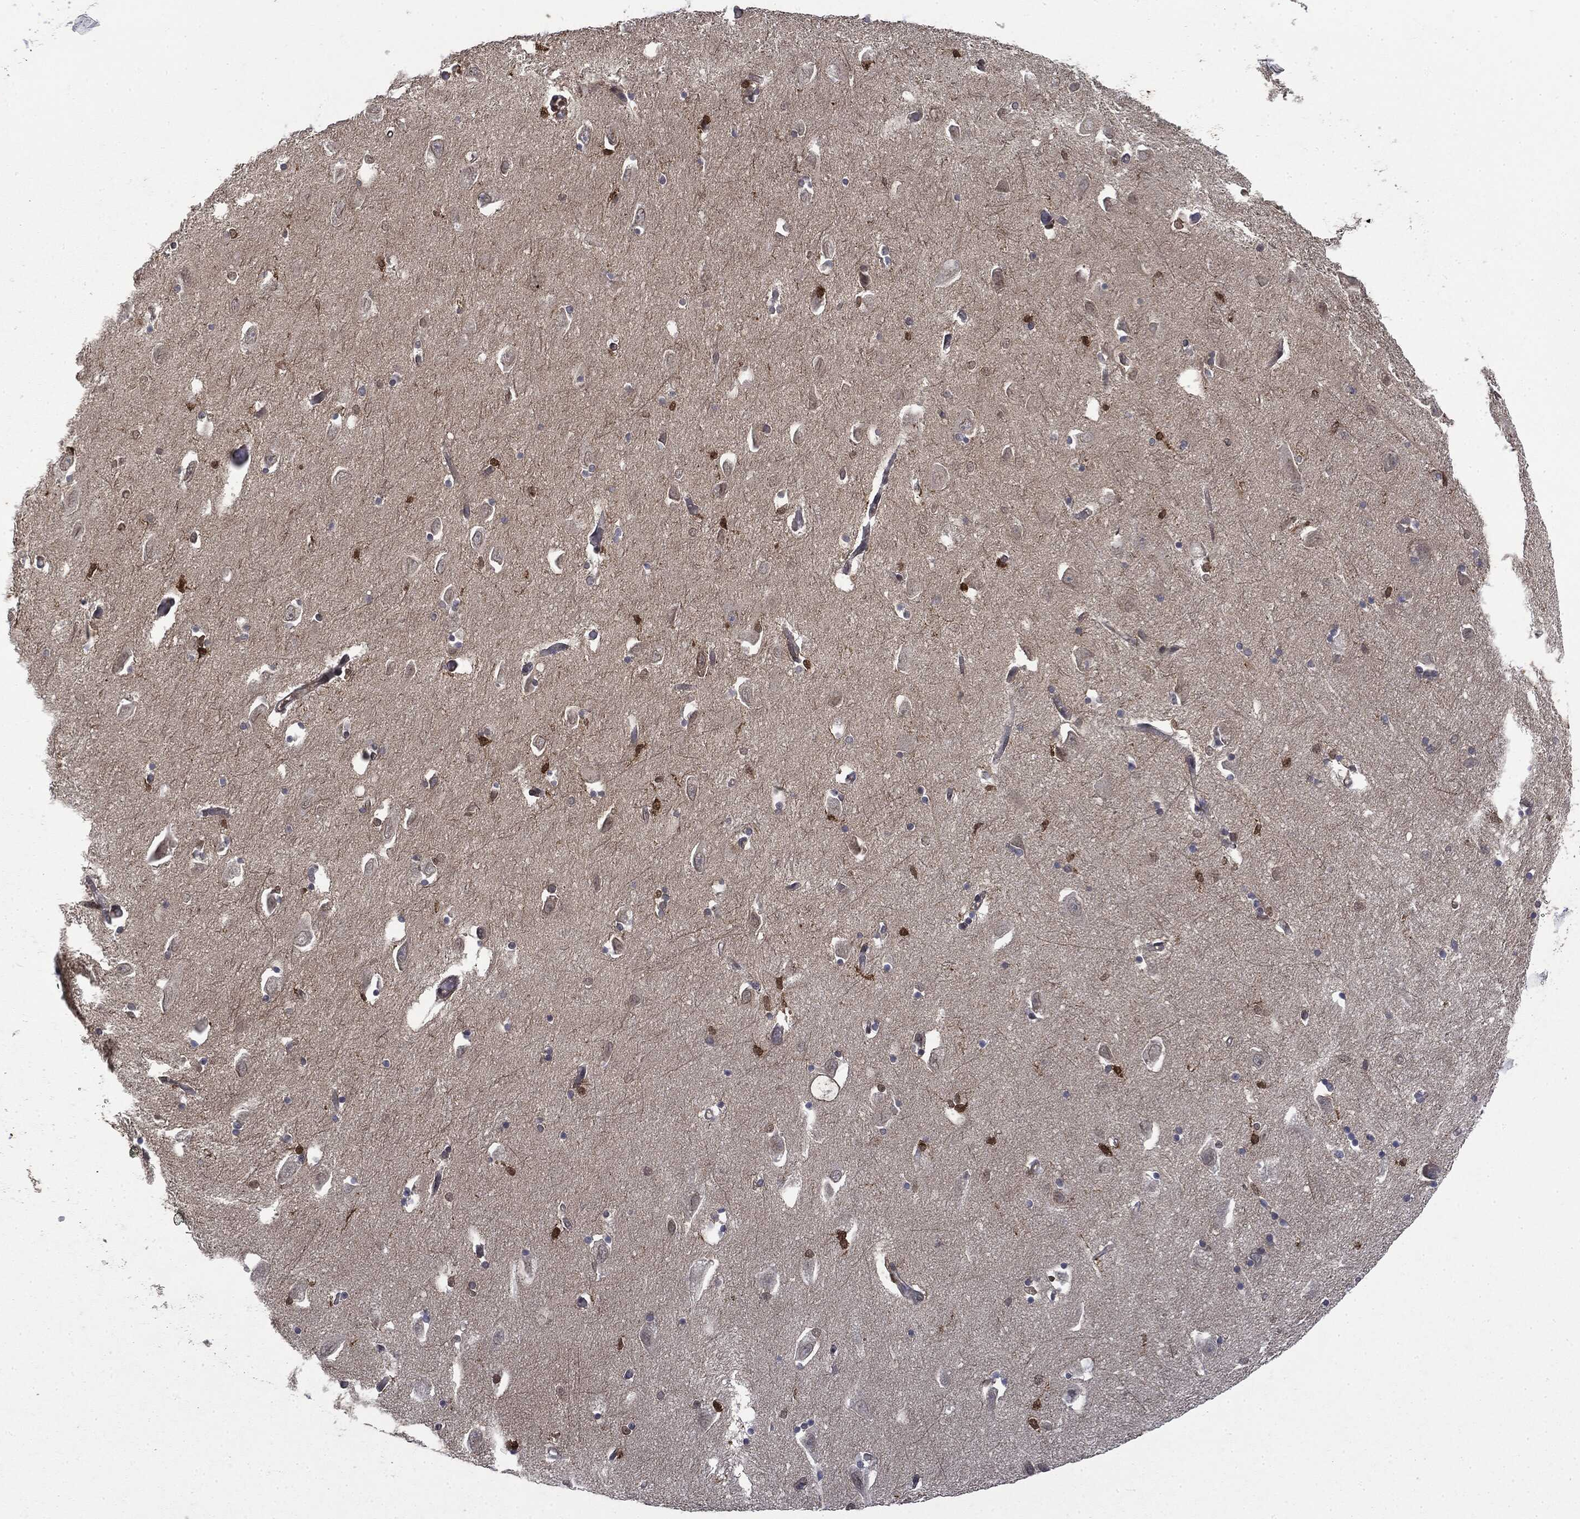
{"staining": {"intensity": "moderate", "quantity": "<25%", "location": "cytoplasmic/membranous"}, "tissue": "hippocampus", "cell_type": "Glial cells", "image_type": "normal", "snomed": [{"axis": "morphology", "description": "Normal tissue, NOS"}, {"axis": "topography", "description": "Lateral ventricle wall"}, {"axis": "topography", "description": "Hippocampus"}], "caption": "Moderate cytoplasmic/membranous expression for a protein is appreciated in about <25% of glial cells of unremarkable hippocampus using immunohistochemistry (IHC).", "gene": "SNX5", "patient": {"sex": "female", "age": 63}}